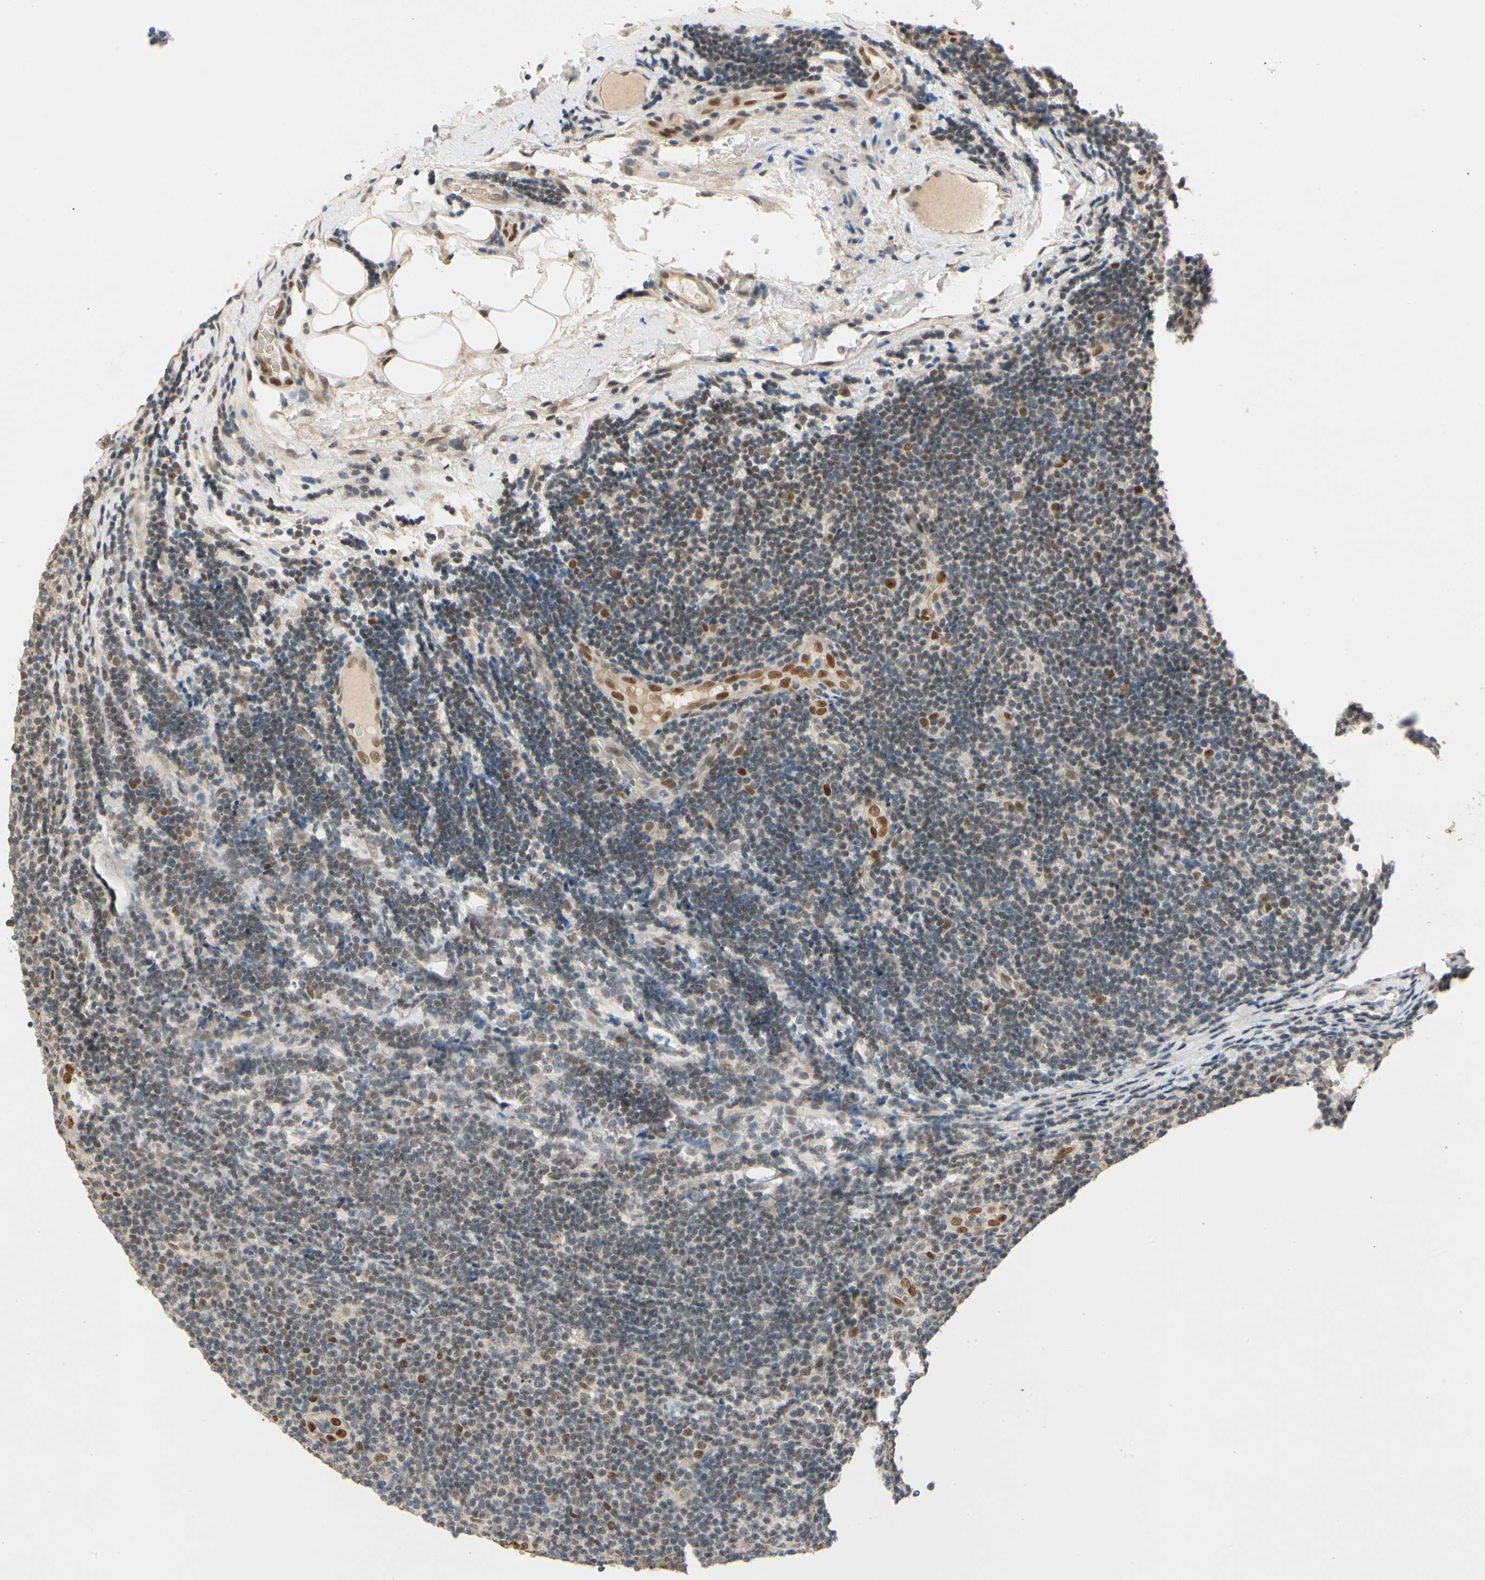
{"staining": {"intensity": "weak", "quantity": "25%-75%", "location": "nuclear"}, "tissue": "lymphoma", "cell_type": "Tumor cells", "image_type": "cancer", "snomed": [{"axis": "morphology", "description": "Malignant lymphoma, non-Hodgkin's type, Low grade"}, {"axis": "topography", "description": "Lymph node"}], "caption": "Immunohistochemistry (IHC) histopathology image of neoplastic tissue: human low-grade malignant lymphoma, non-Hodgkin's type stained using immunohistochemistry demonstrates low levels of weak protein expression localized specifically in the nuclear of tumor cells, appearing as a nuclear brown color.", "gene": "RIOX2", "patient": {"sex": "male", "age": 83}}